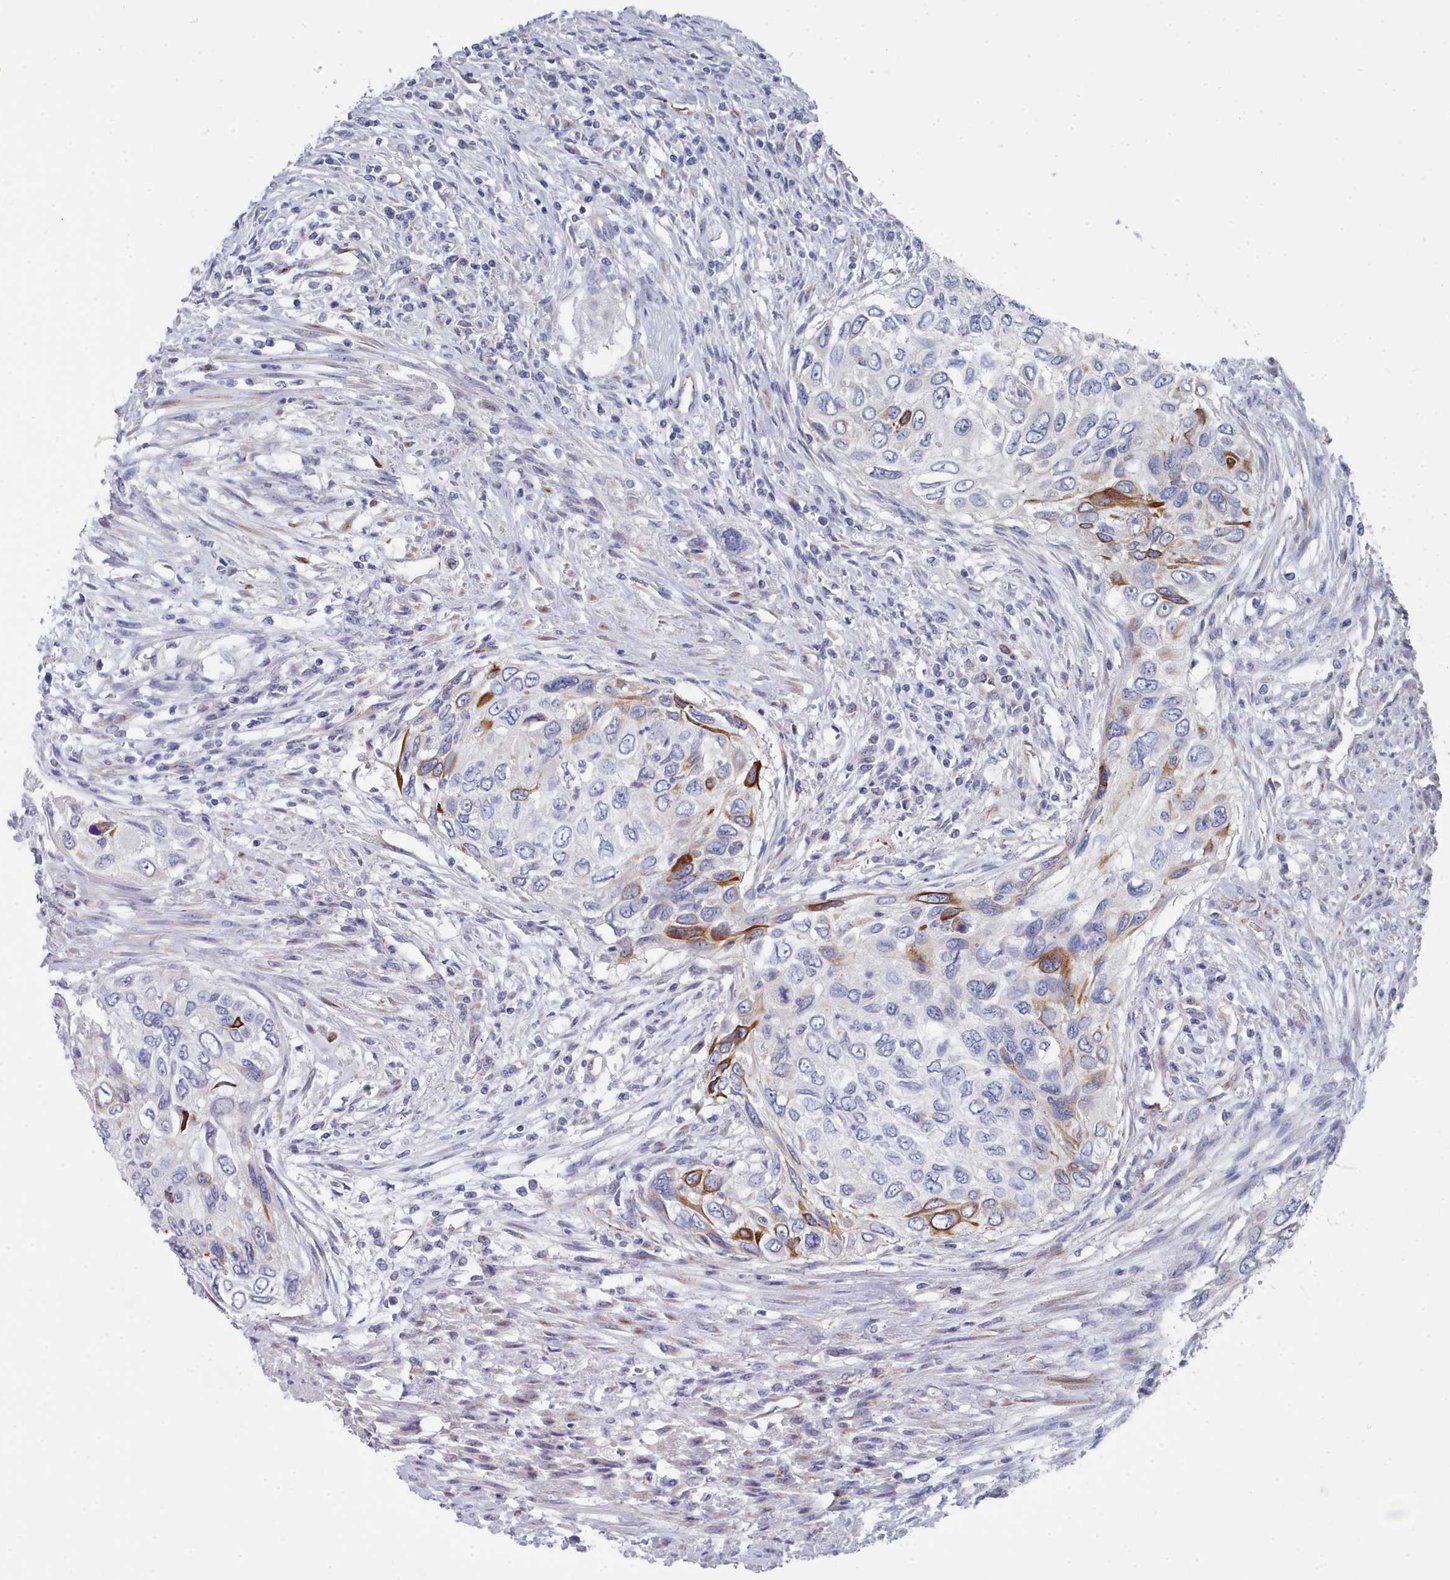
{"staining": {"intensity": "strong", "quantity": "<25%", "location": "cytoplasmic/membranous"}, "tissue": "urothelial cancer", "cell_type": "Tumor cells", "image_type": "cancer", "snomed": [{"axis": "morphology", "description": "Urothelial carcinoma, High grade"}, {"axis": "topography", "description": "Urinary bladder"}], "caption": "Immunohistochemistry of urothelial cancer shows medium levels of strong cytoplasmic/membranous positivity in about <25% of tumor cells.", "gene": "PDE4C", "patient": {"sex": "female", "age": 60}}